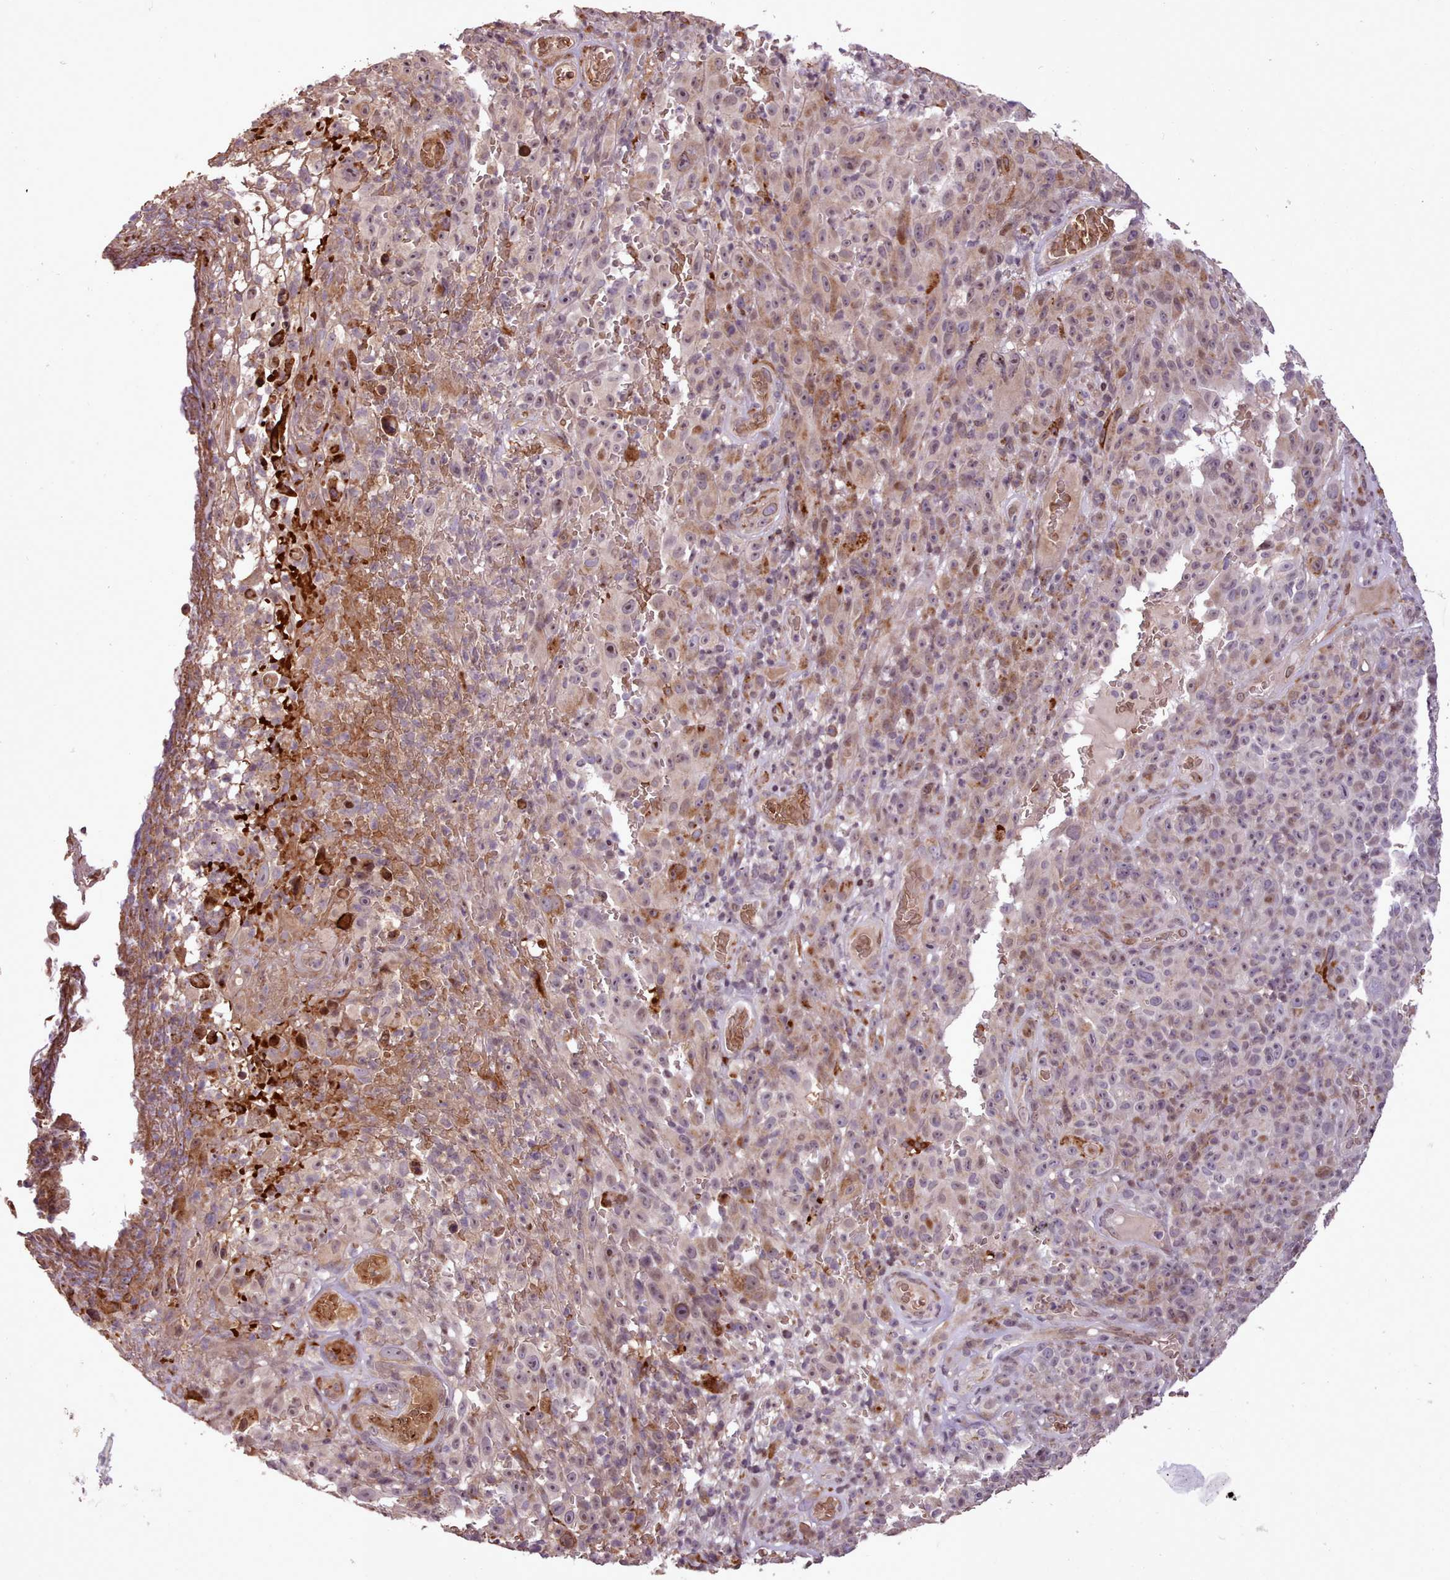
{"staining": {"intensity": "weak", "quantity": ">75%", "location": "cytoplasmic/membranous,nuclear"}, "tissue": "melanoma", "cell_type": "Tumor cells", "image_type": "cancer", "snomed": [{"axis": "morphology", "description": "Malignant melanoma, NOS"}, {"axis": "topography", "description": "Skin"}], "caption": "Human malignant melanoma stained with a brown dye displays weak cytoplasmic/membranous and nuclear positive staining in approximately >75% of tumor cells.", "gene": "CABP1", "patient": {"sex": "female", "age": 82}}